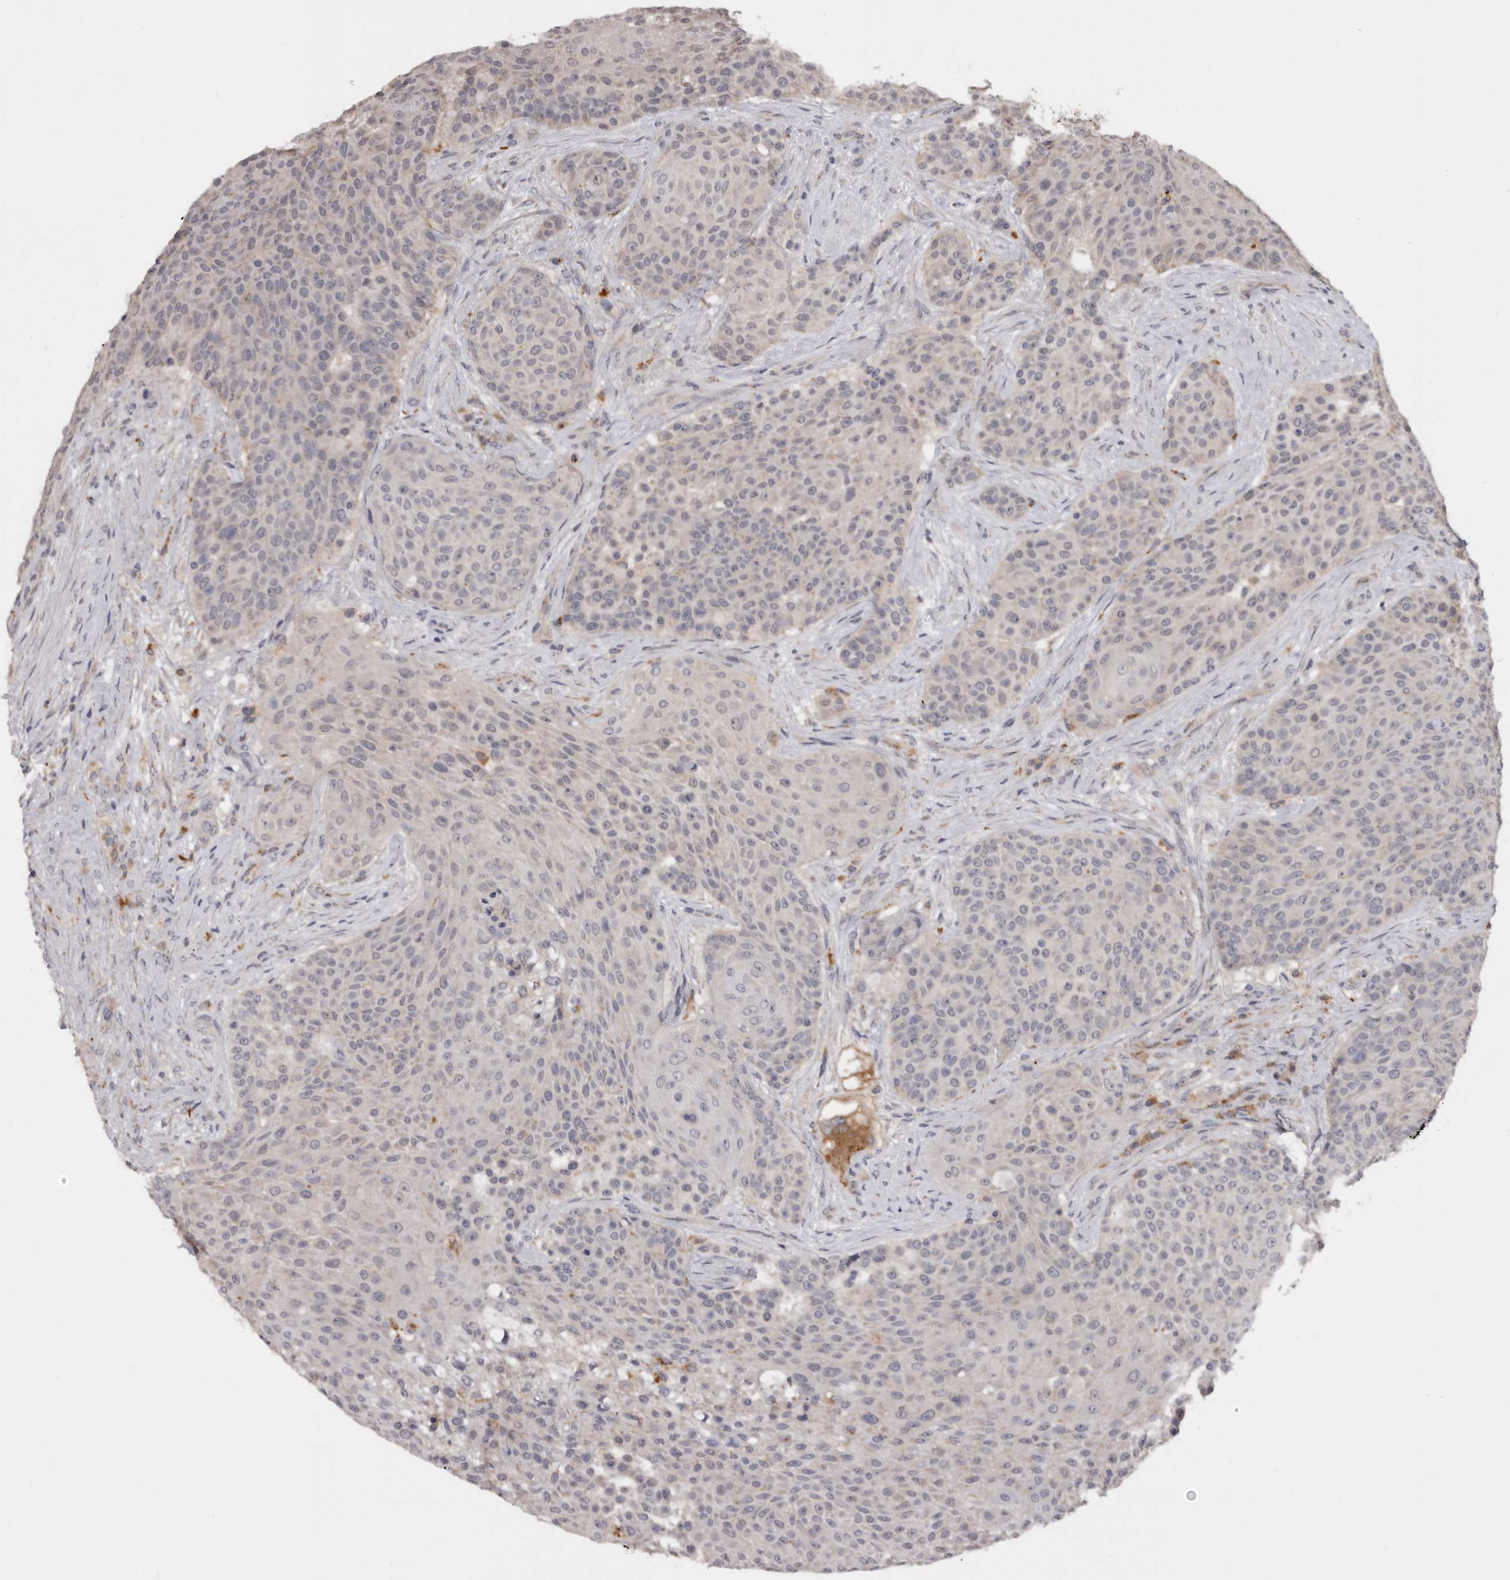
{"staining": {"intensity": "negative", "quantity": "none", "location": "none"}, "tissue": "urothelial cancer", "cell_type": "Tumor cells", "image_type": "cancer", "snomed": [{"axis": "morphology", "description": "Urothelial carcinoma, High grade"}, {"axis": "topography", "description": "Urinary bladder"}], "caption": "Immunohistochemistry (IHC) photomicrograph of human high-grade urothelial carcinoma stained for a protein (brown), which displays no positivity in tumor cells.", "gene": "DAP", "patient": {"sex": "female", "age": 63}}